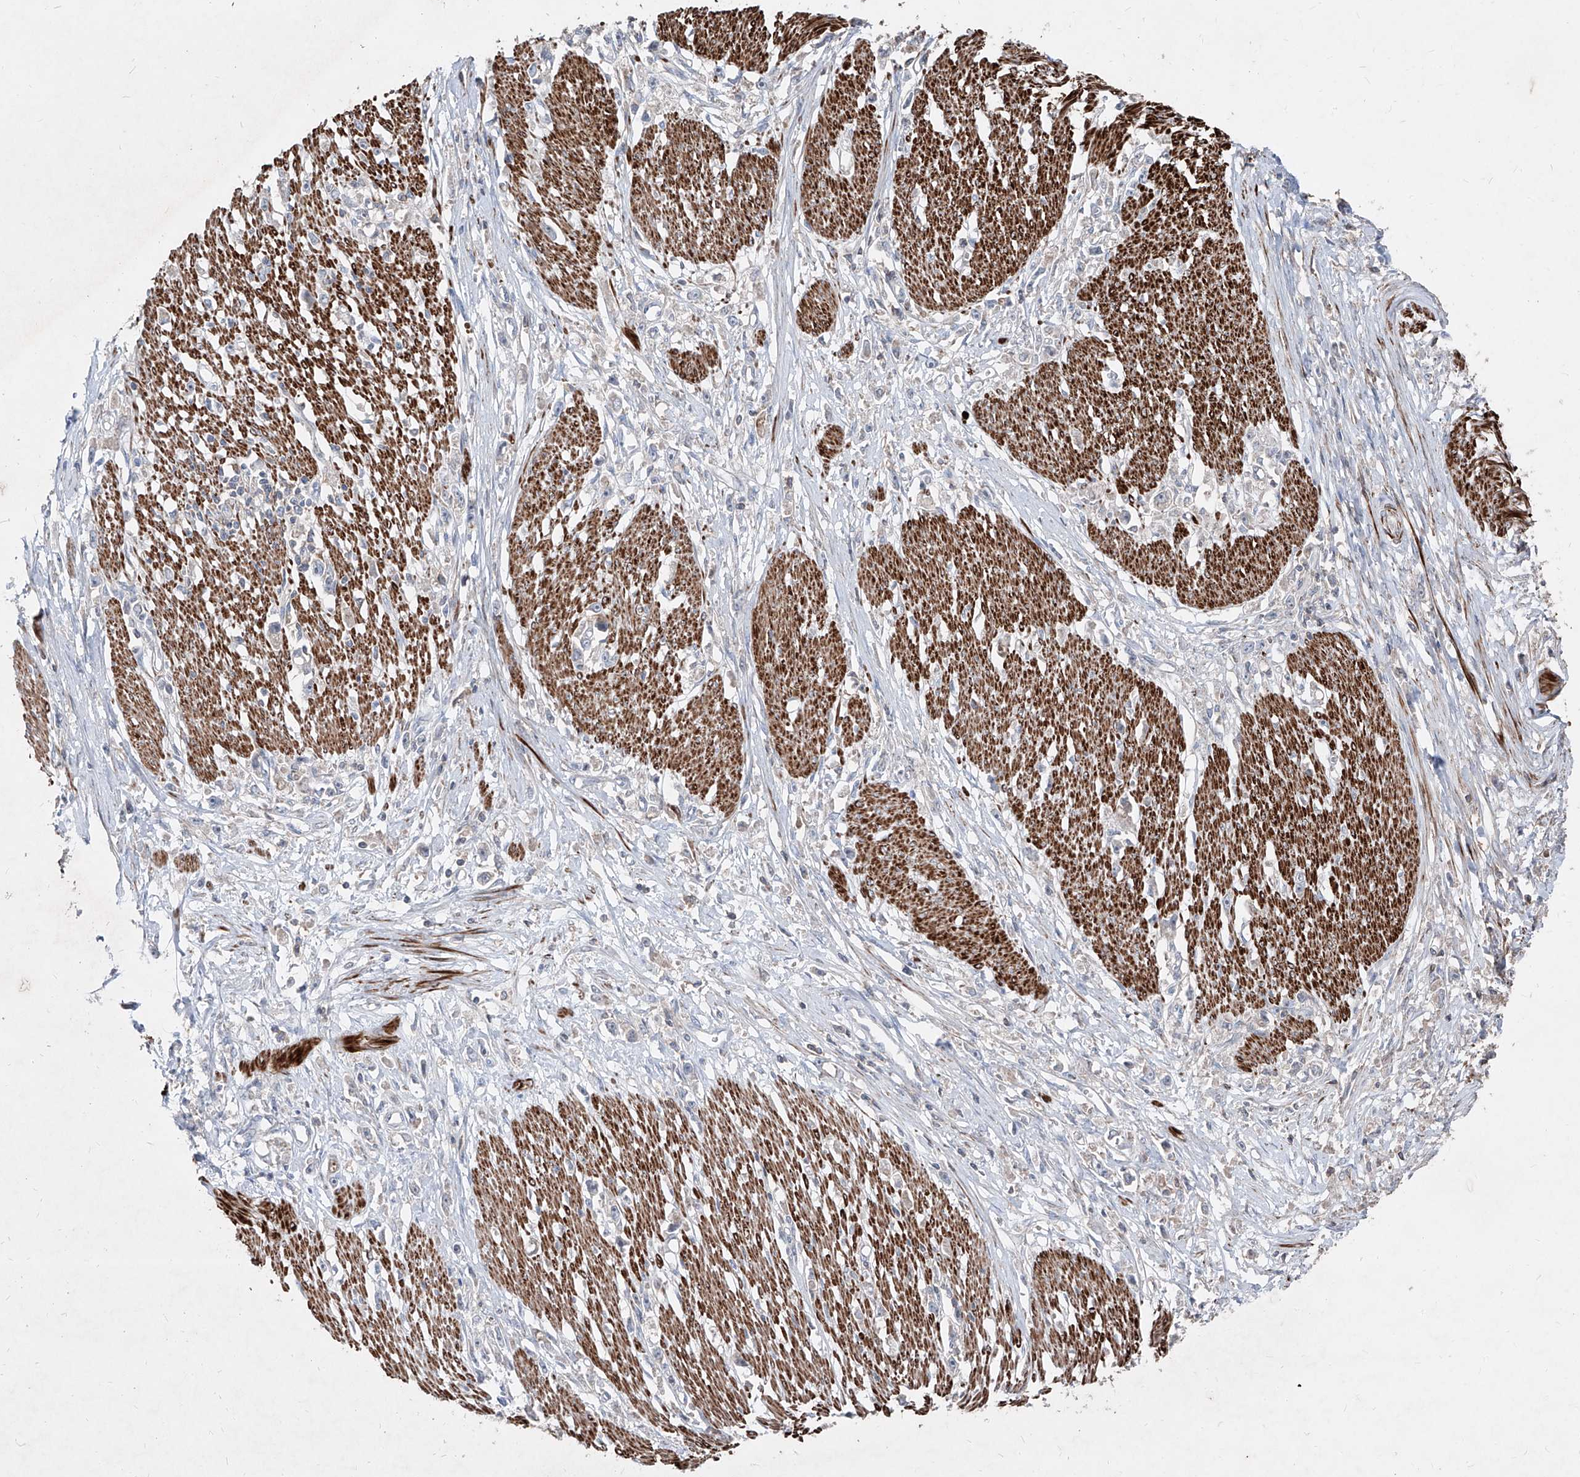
{"staining": {"intensity": "negative", "quantity": "none", "location": "none"}, "tissue": "stomach cancer", "cell_type": "Tumor cells", "image_type": "cancer", "snomed": [{"axis": "morphology", "description": "Adenocarcinoma, NOS"}, {"axis": "topography", "description": "Stomach"}], "caption": "A photomicrograph of adenocarcinoma (stomach) stained for a protein demonstrates no brown staining in tumor cells.", "gene": "UFD1", "patient": {"sex": "female", "age": 59}}